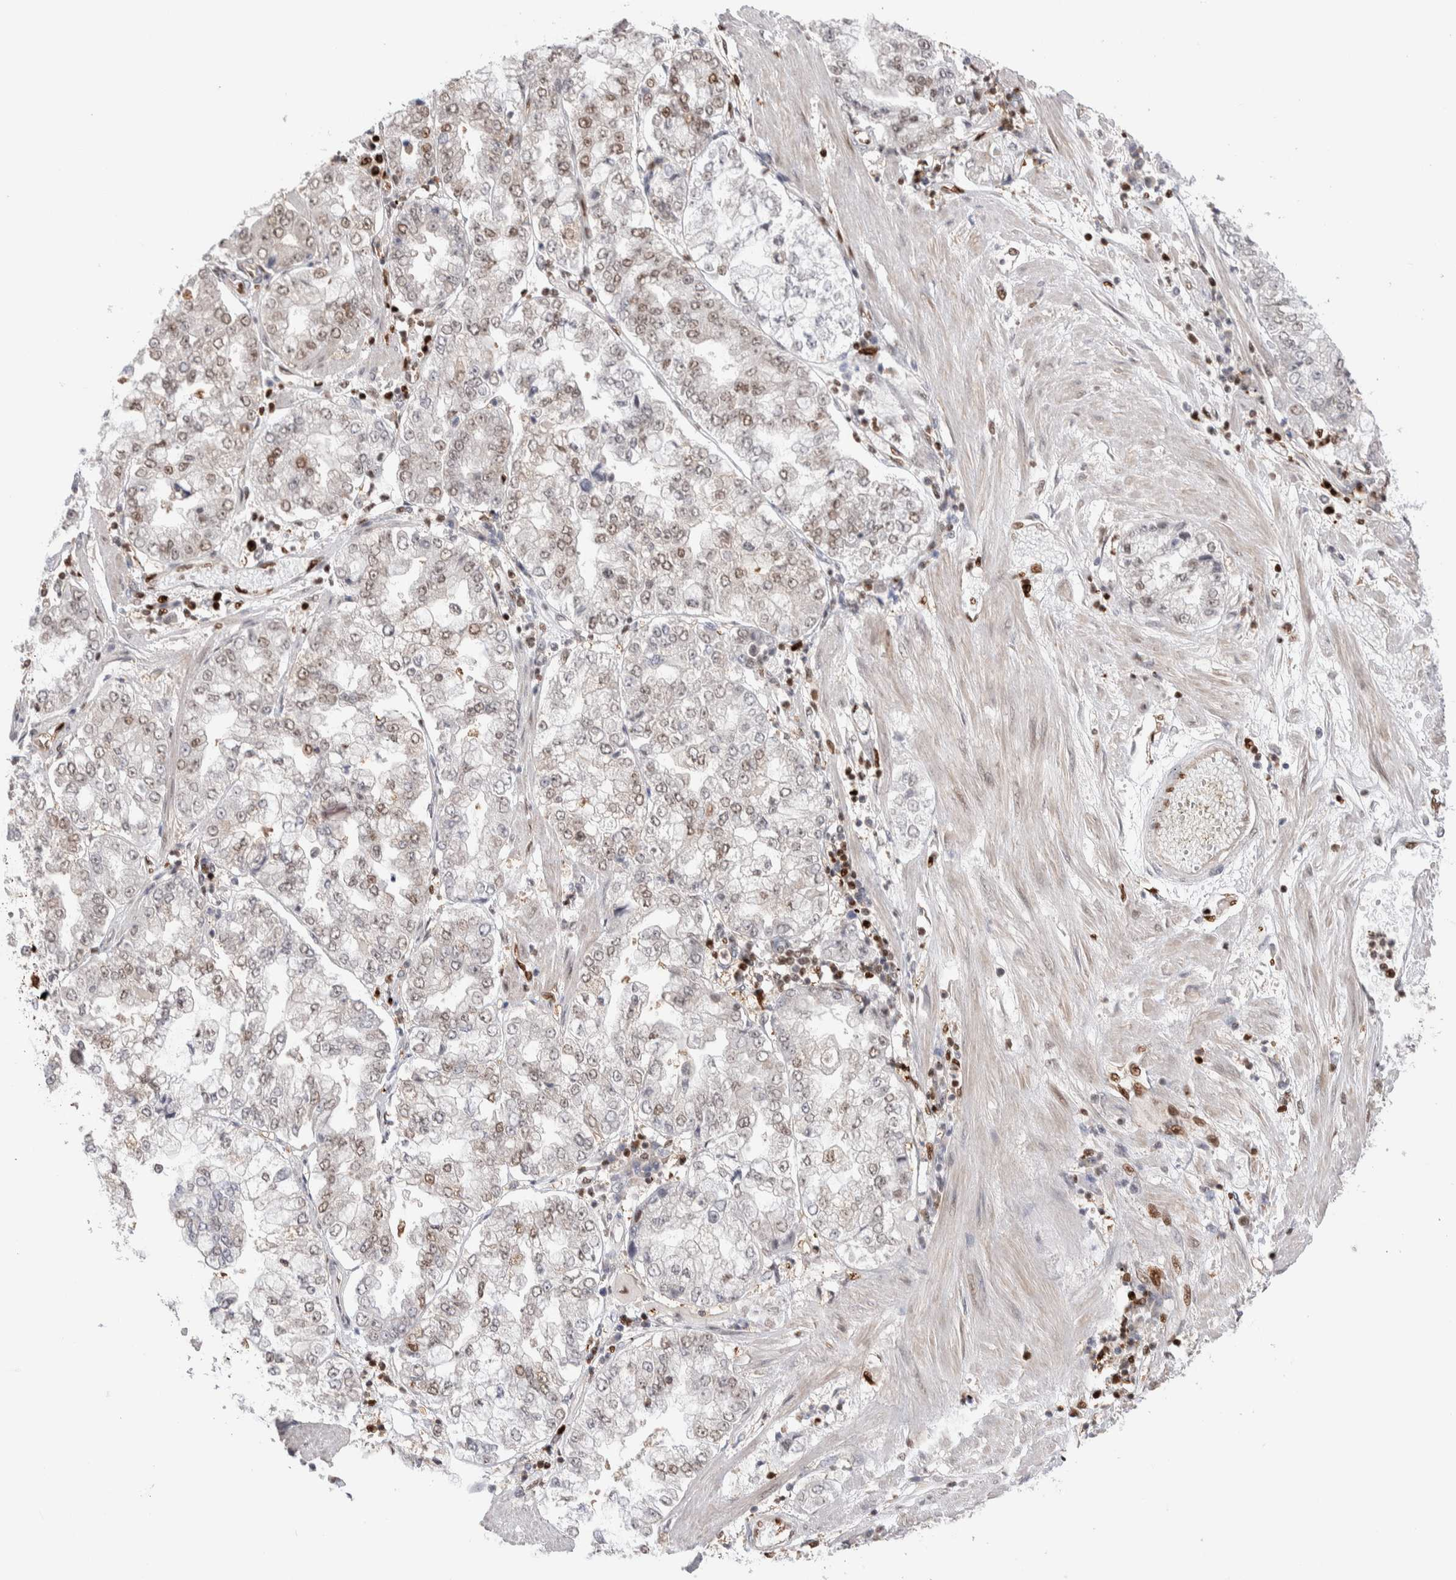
{"staining": {"intensity": "moderate", "quantity": "<25%", "location": "nuclear"}, "tissue": "stomach cancer", "cell_type": "Tumor cells", "image_type": "cancer", "snomed": [{"axis": "morphology", "description": "Adenocarcinoma, NOS"}, {"axis": "topography", "description": "Stomach"}], "caption": "Protein staining of stomach cancer (adenocarcinoma) tissue reveals moderate nuclear staining in about <25% of tumor cells. The staining was performed using DAB to visualize the protein expression in brown, while the nuclei were stained in blue with hematoxylin (Magnification: 20x).", "gene": "RNASEK-C17orf49", "patient": {"sex": "male", "age": 76}}